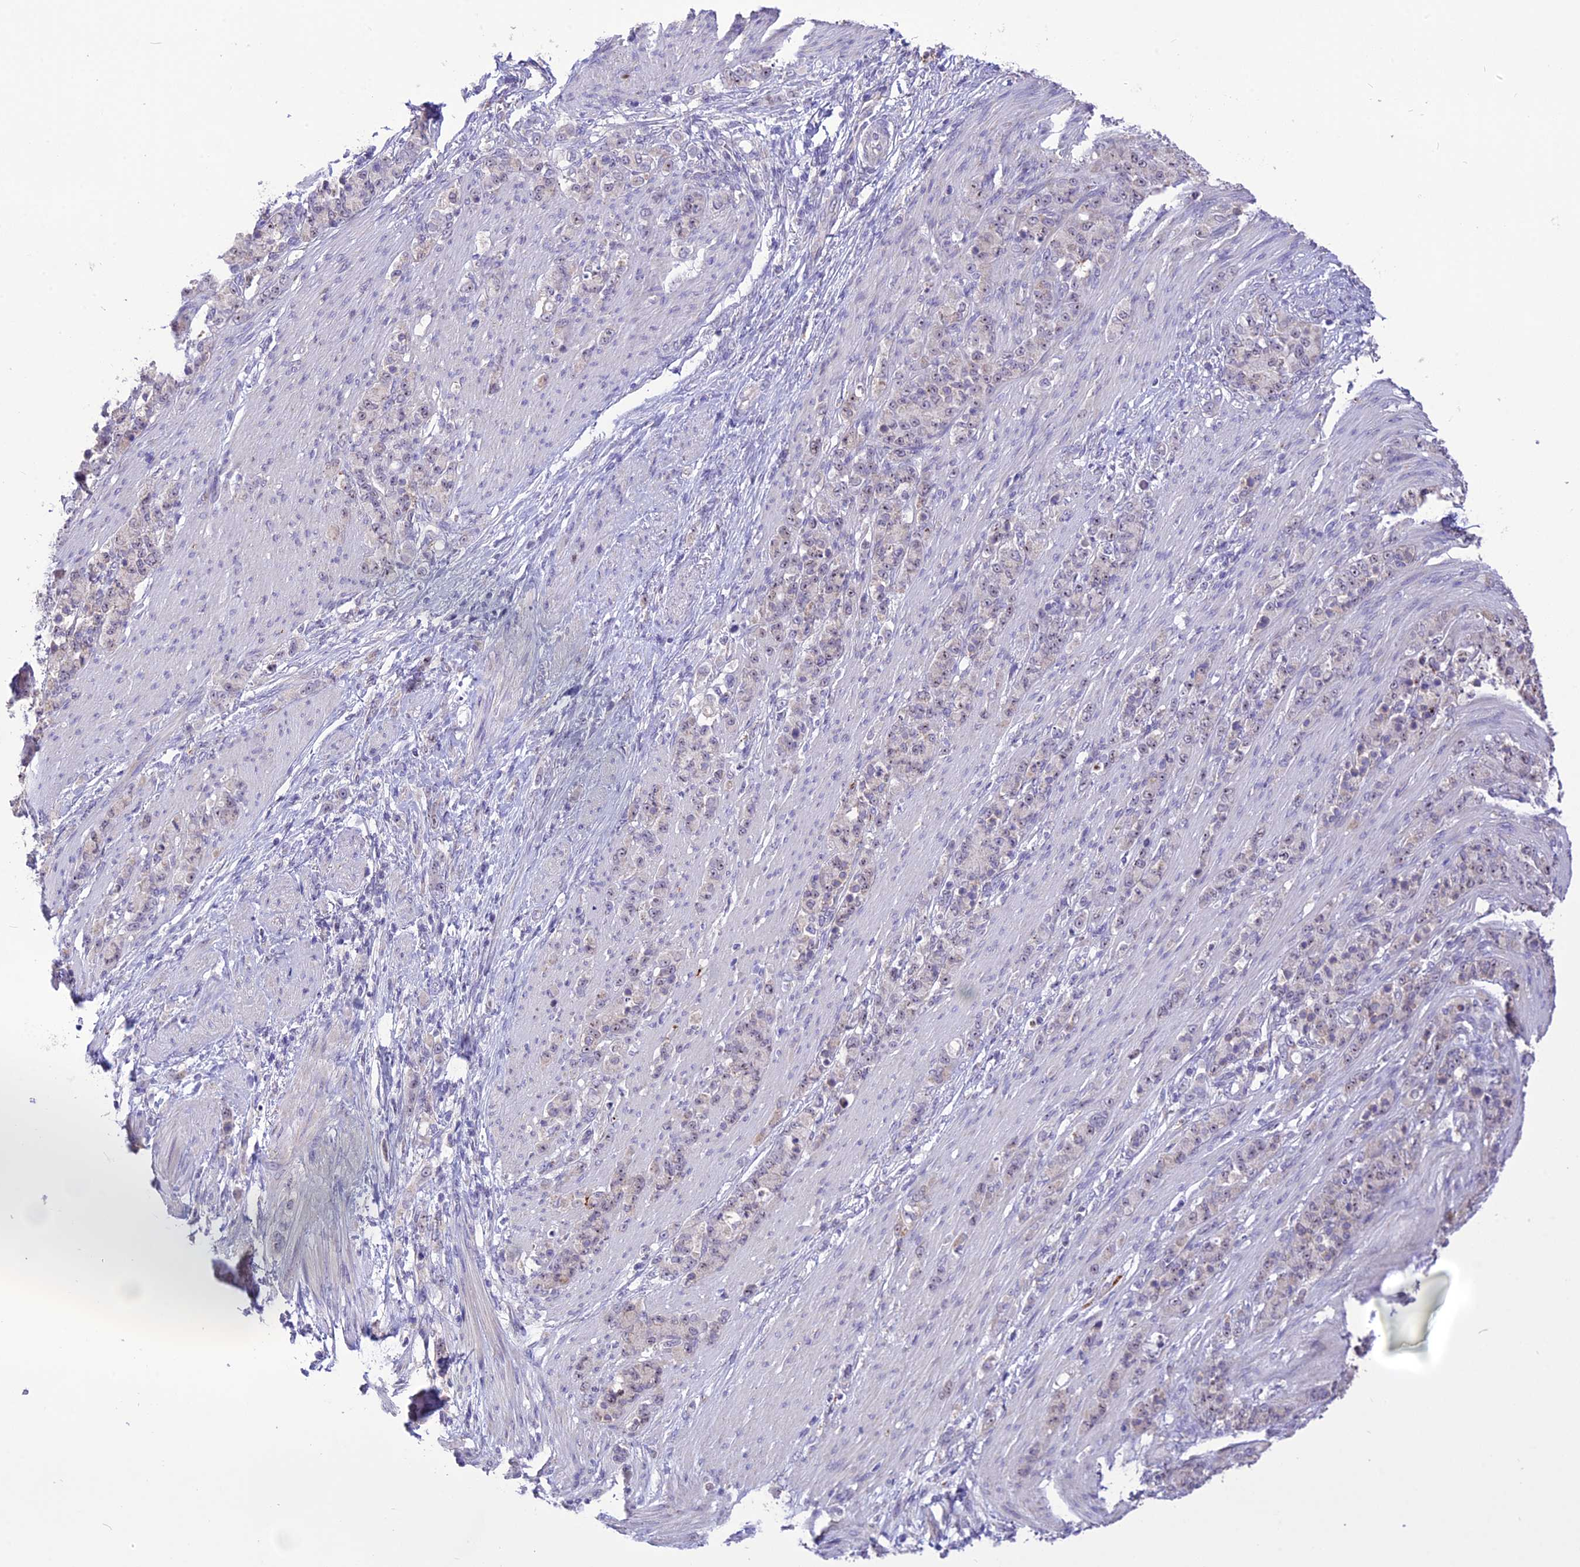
{"staining": {"intensity": "weak", "quantity": "<25%", "location": "nuclear"}, "tissue": "stomach cancer", "cell_type": "Tumor cells", "image_type": "cancer", "snomed": [{"axis": "morphology", "description": "Adenocarcinoma, NOS"}, {"axis": "topography", "description": "Stomach"}], "caption": "This is a histopathology image of immunohistochemistry staining of stomach cancer (adenocarcinoma), which shows no staining in tumor cells.", "gene": "CMSS1", "patient": {"sex": "female", "age": 79}}